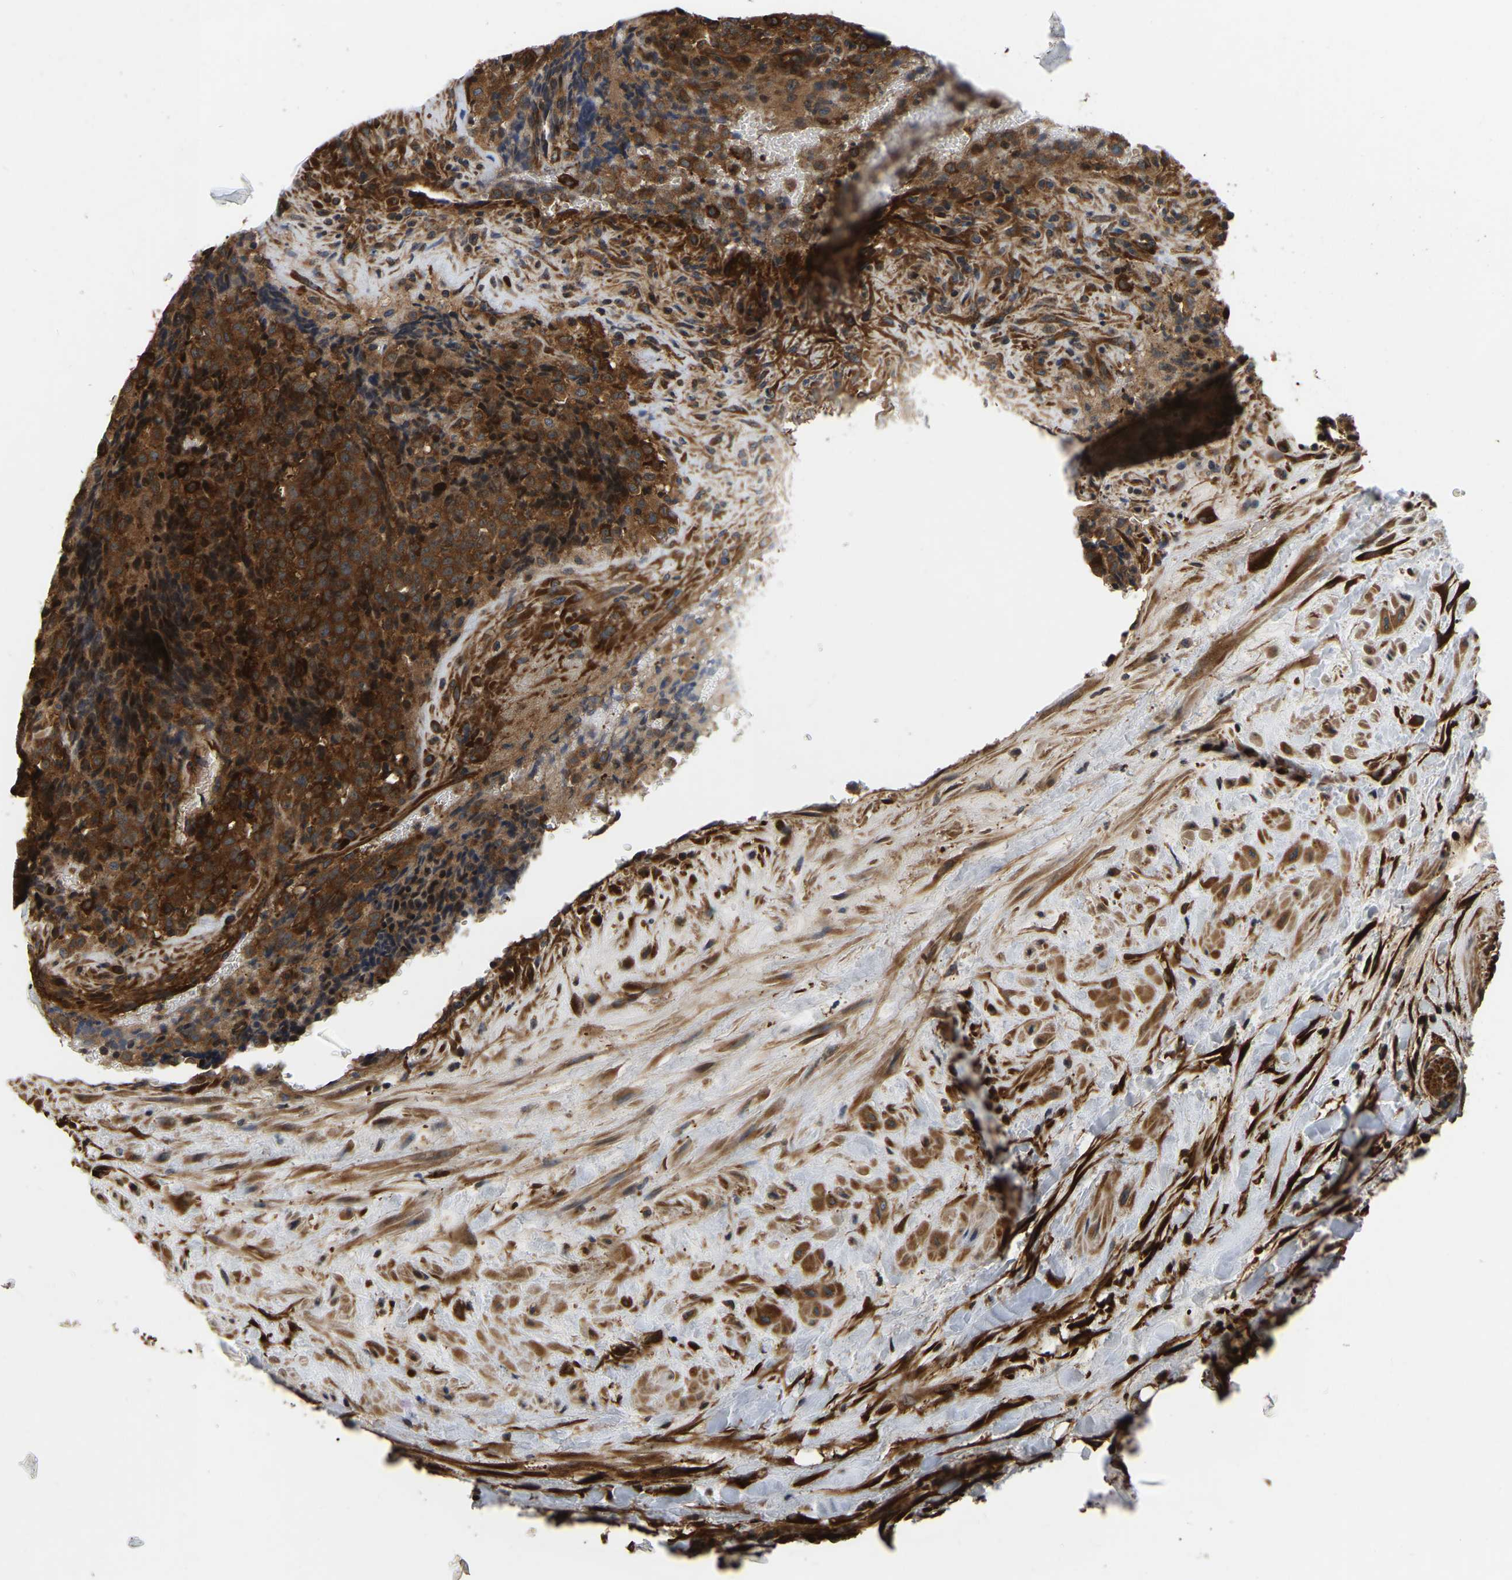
{"staining": {"intensity": "strong", "quantity": ">75%", "location": "cytoplasmic/membranous"}, "tissue": "testis cancer", "cell_type": "Tumor cells", "image_type": "cancer", "snomed": [{"axis": "morphology", "description": "Seminoma, NOS"}, {"axis": "topography", "description": "Testis"}], "caption": "Testis cancer (seminoma) stained for a protein (brown) reveals strong cytoplasmic/membranous positive staining in about >75% of tumor cells.", "gene": "GARS1", "patient": {"sex": "male", "age": 59}}